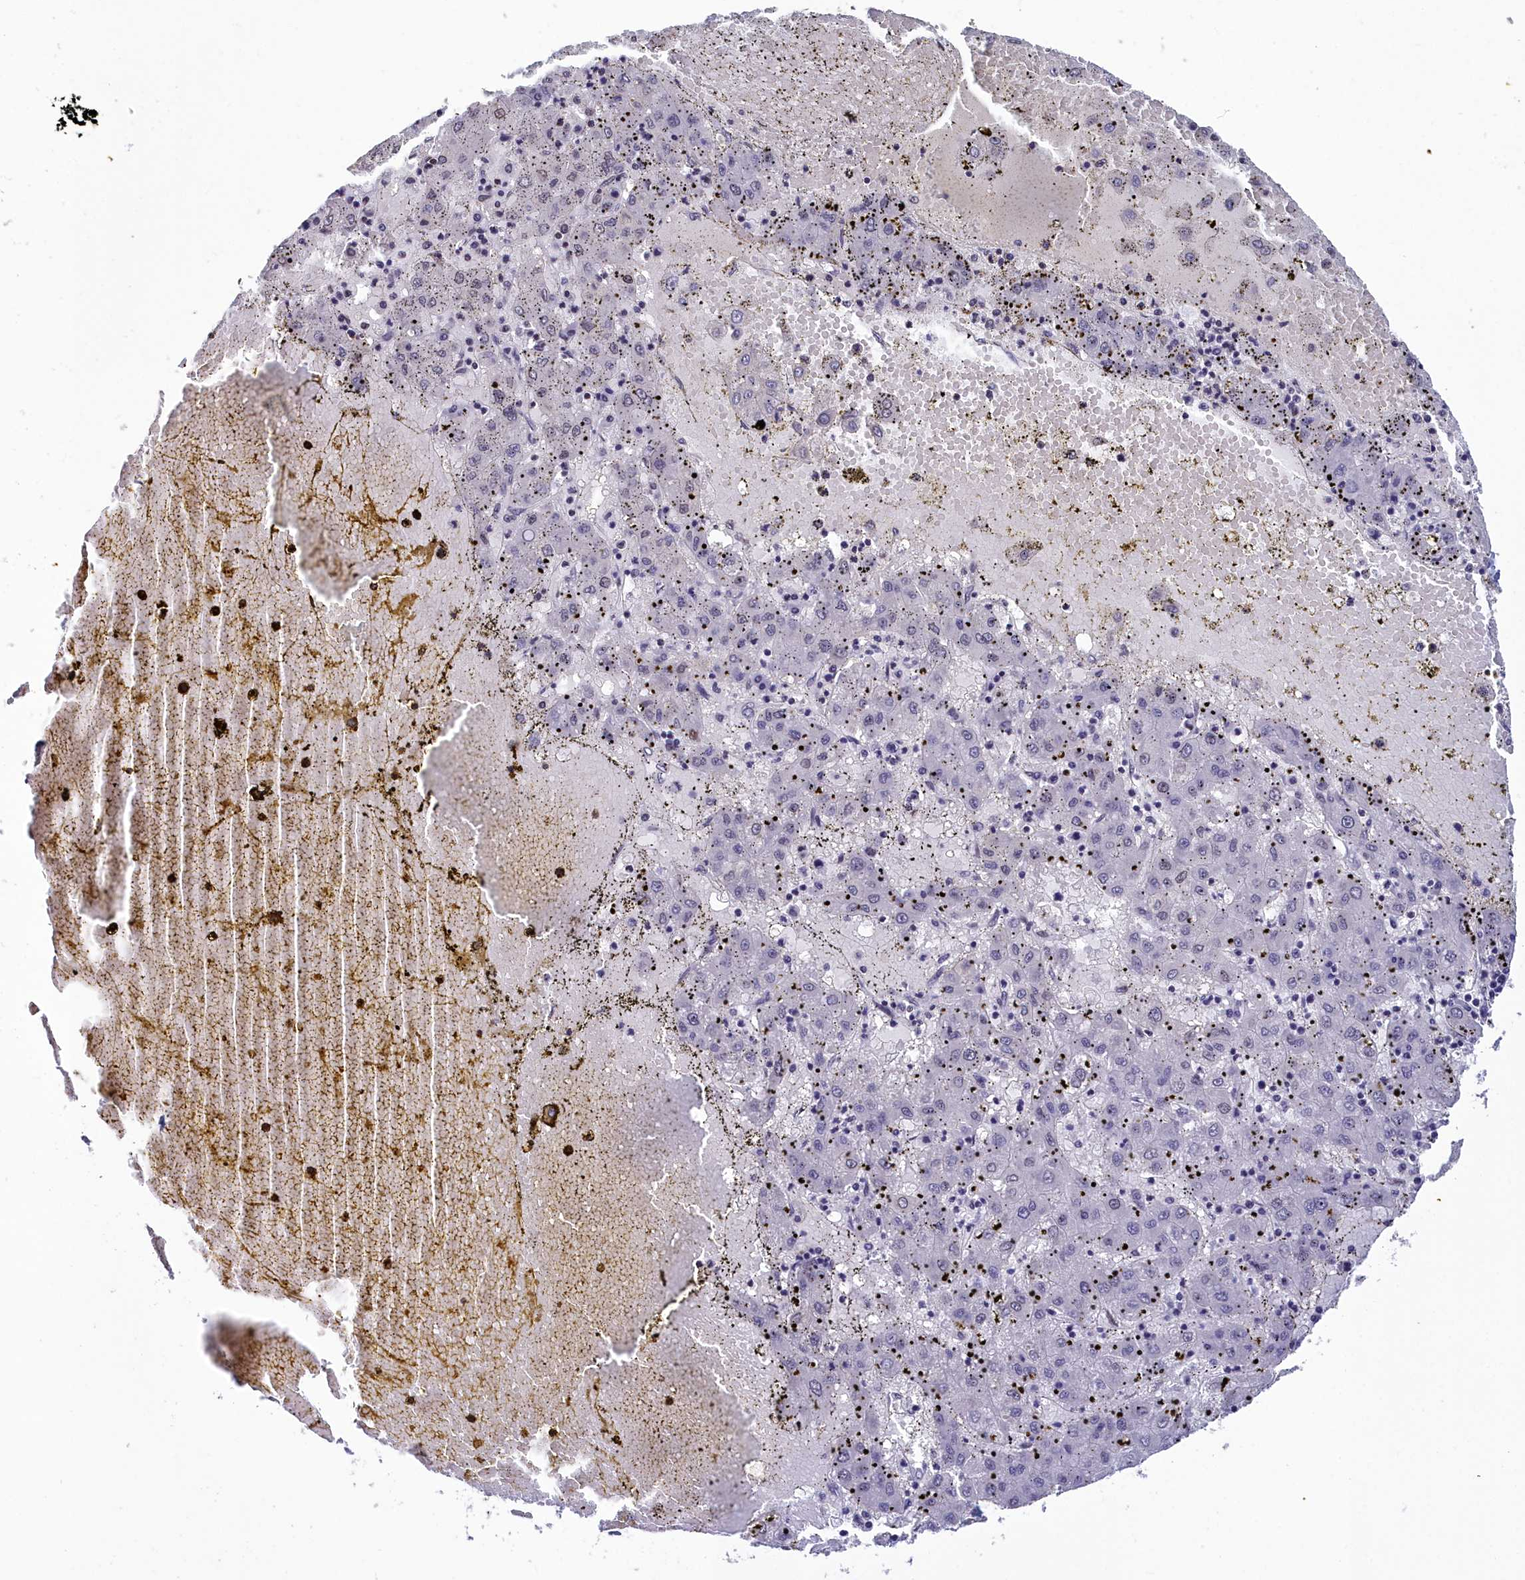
{"staining": {"intensity": "weak", "quantity": "<25%", "location": "nuclear"}, "tissue": "liver cancer", "cell_type": "Tumor cells", "image_type": "cancer", "snomed": [{"axis": "morphology", "description": "Carcinoma, Hepatocellular, NOS"}, {"axis": "topography", "description": "Liver"}], "caption": "A micrograph of human liver cancer is negative for staining in tumor cells.", "gene": "CCDC97", "patient": {"sex": "male", "age": 72}}